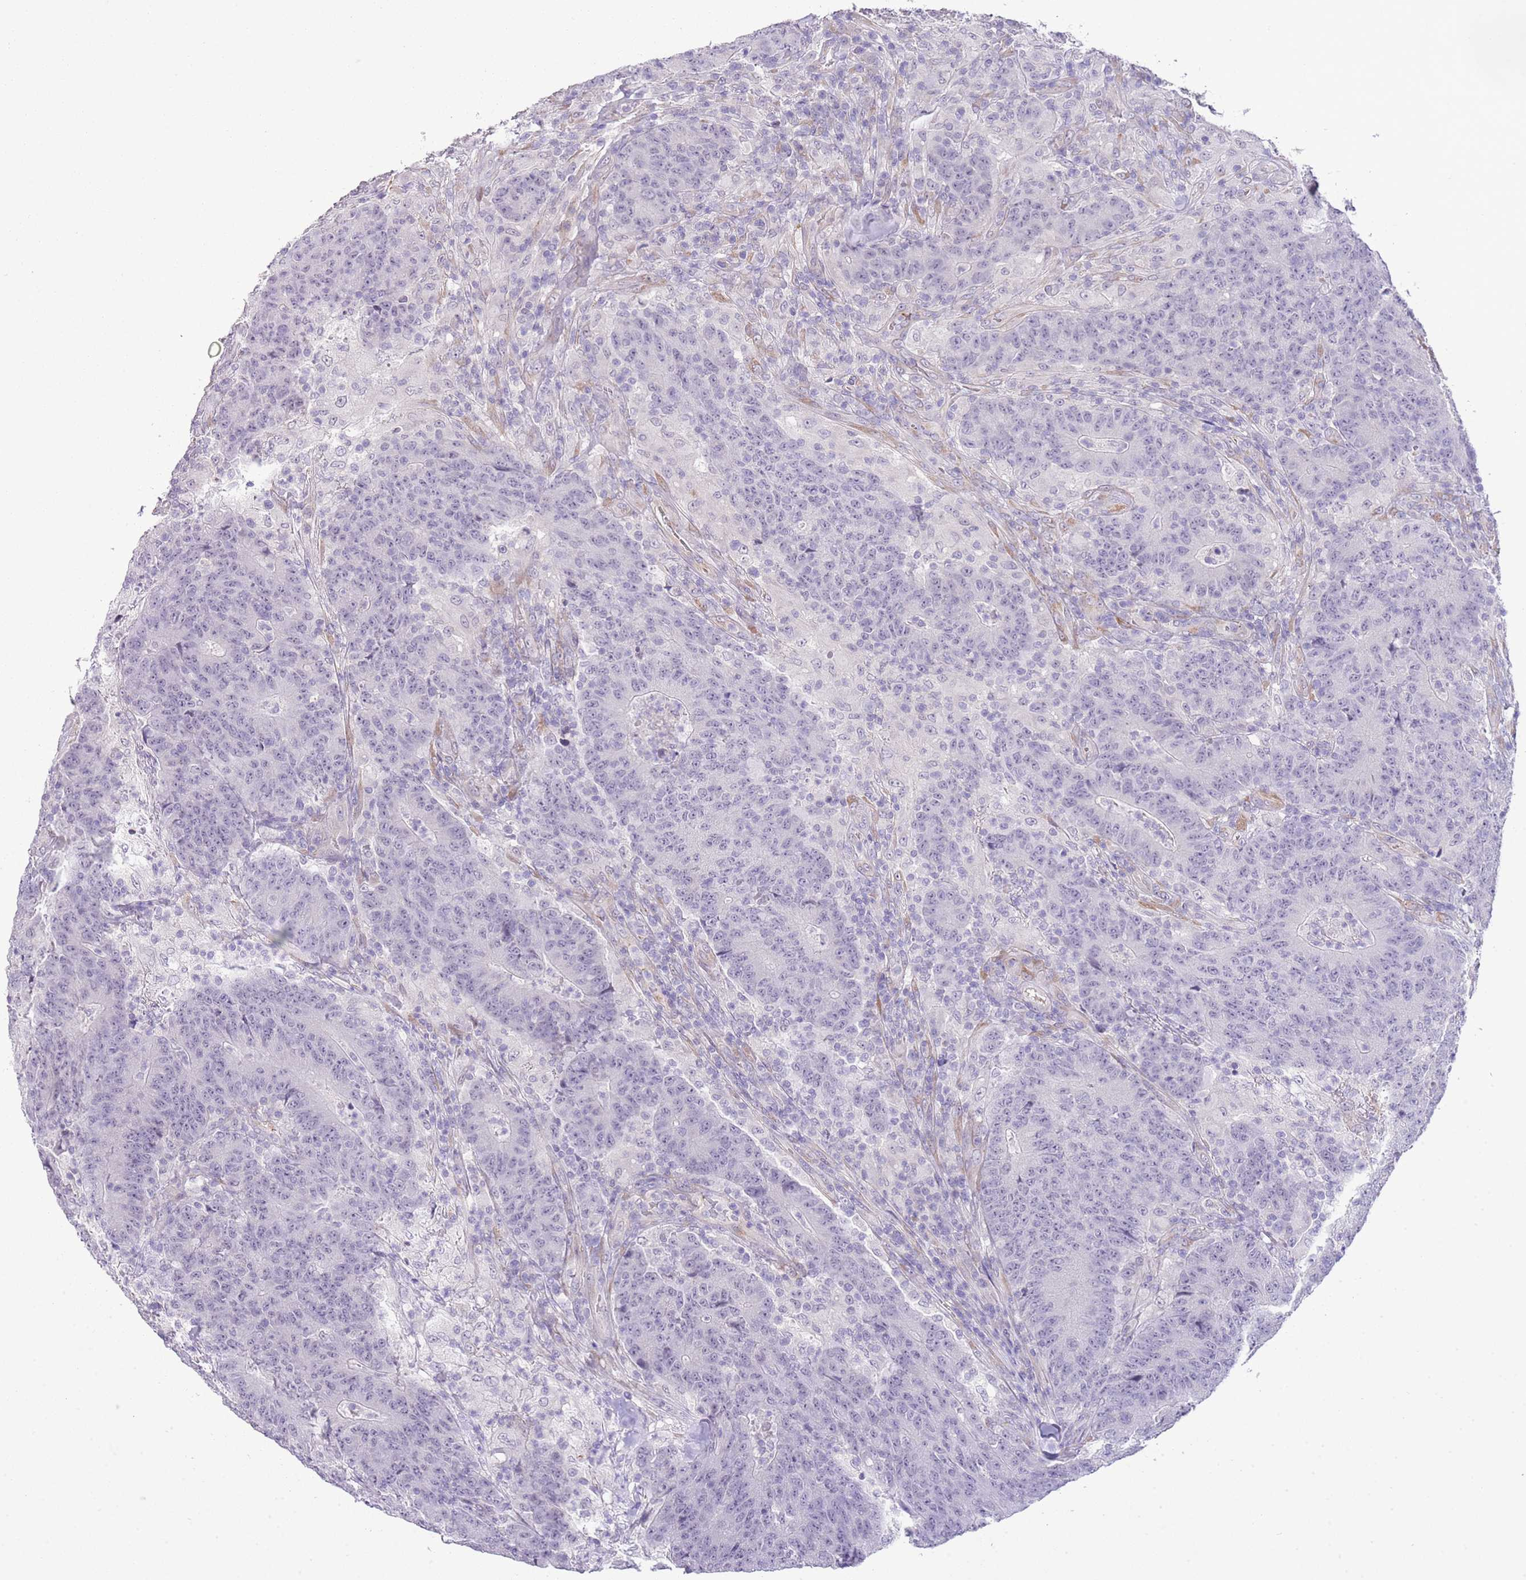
{"staining": {"intensity": "negative", "quantity": "none", "location": "none"}, "tissue": "colorectal cancer", "cell_type": "Tumor cells", "image_type": "cancer", "snomed": [{"axis": "morphology", "description": "Adenocarcinoma, NOS"}, {"axis": "topography", "description": "Colon"}], "caption": "A photomicrograph of colorectal cancer stained for a protein exhibits no brown staining in tumor cells.", "gene": "MIDN", "patient": {"sex": "female", "age": 75}}